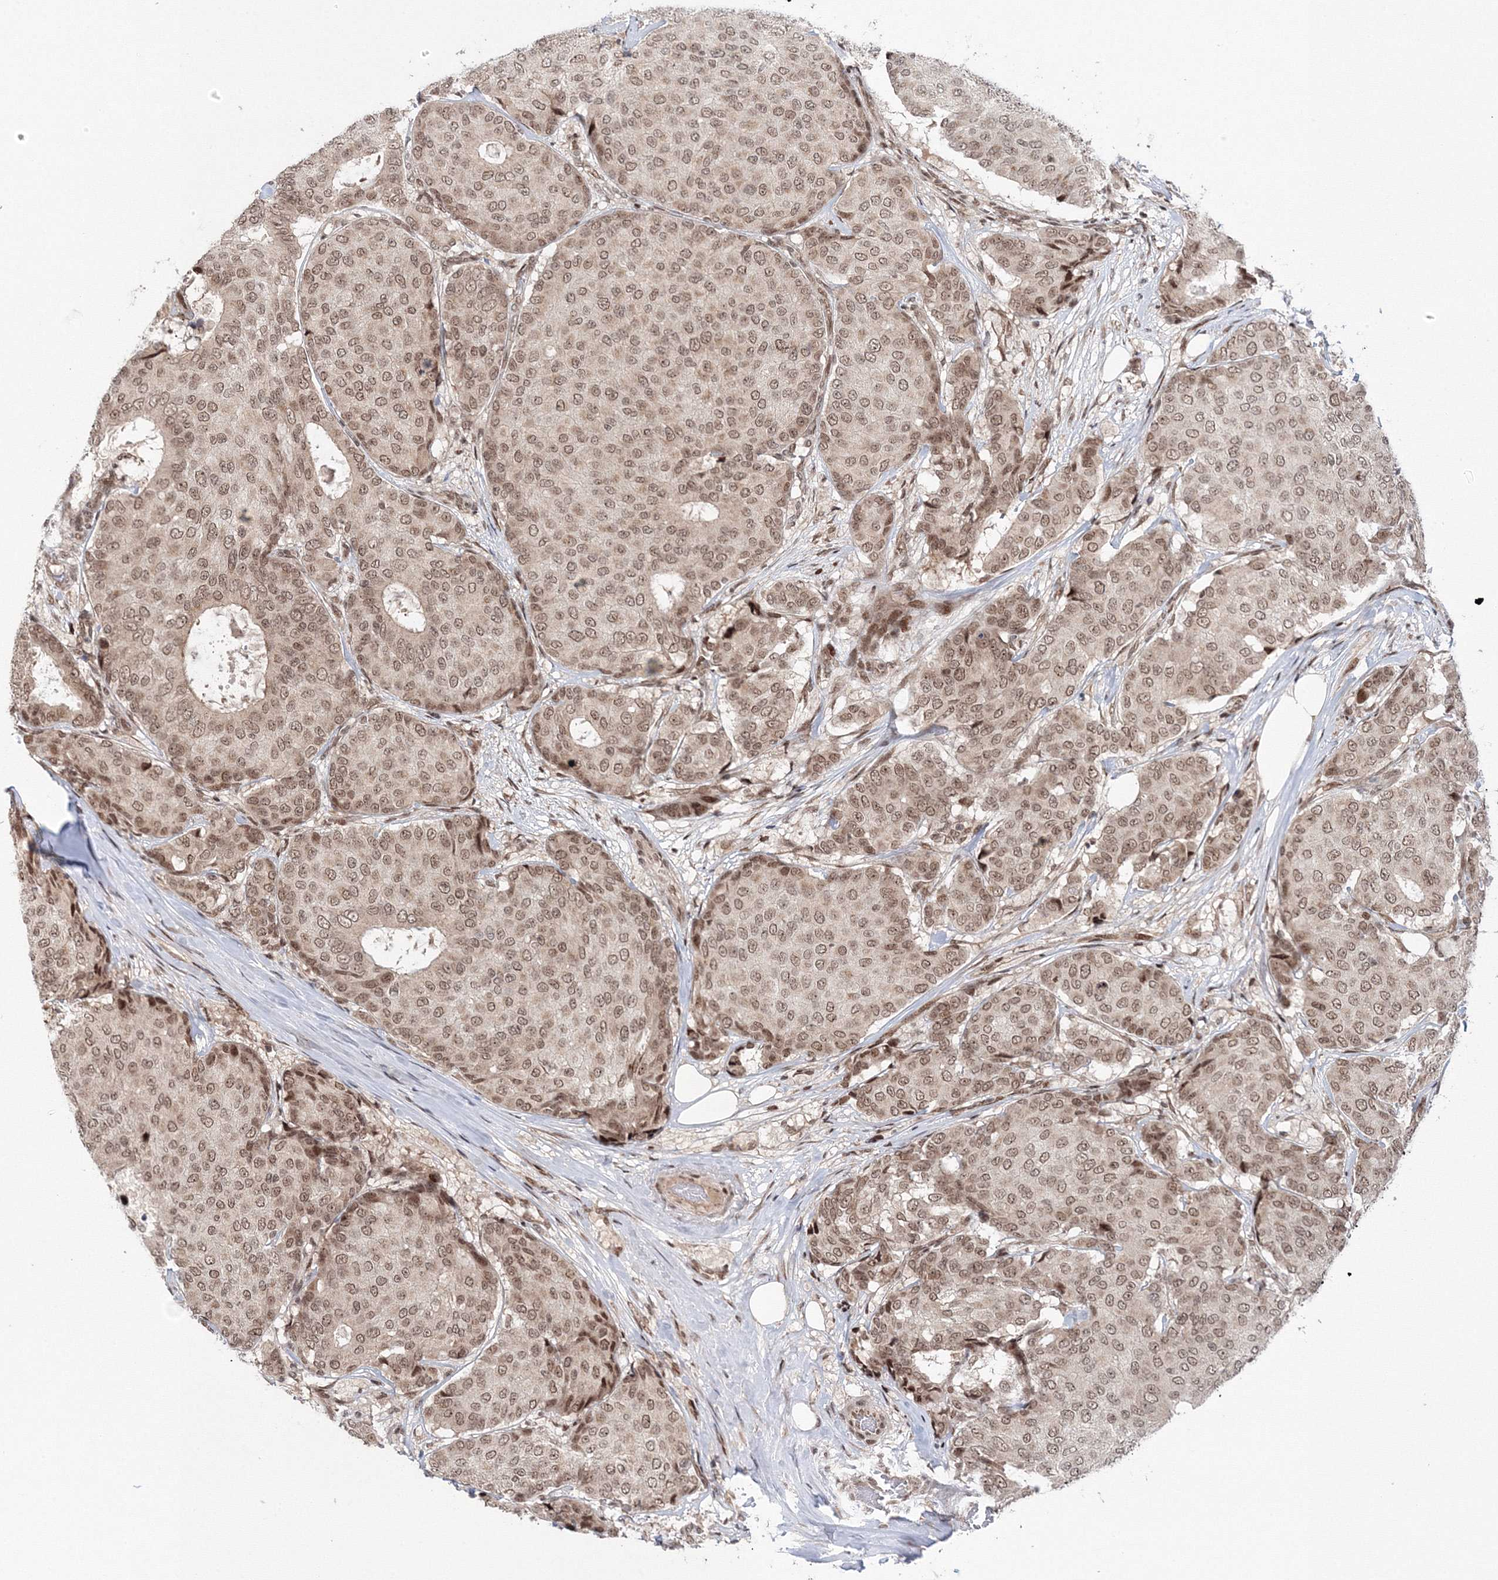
{"staining": {"intensity": "weak", "quantity": ">75%", "location": "nuclear"}, "tissue": "breast cancer", "cell_type": "Tumor cells", "image_type": "cancer", "snomed": [{"axis": "morphology", "description": "Duct carcinoma"}, {"axis": "topography", "description": "Breast"}], "caption": "A high-resolution photomicrograph shows immunohistochemistry (IHC) staining of breast infiltrating ductal carcinoma, which displays weak nuclear positivity in about >75% of tumor cells.", "gene": "NOA1", "patient": {"sex": "female", "age": 75}}